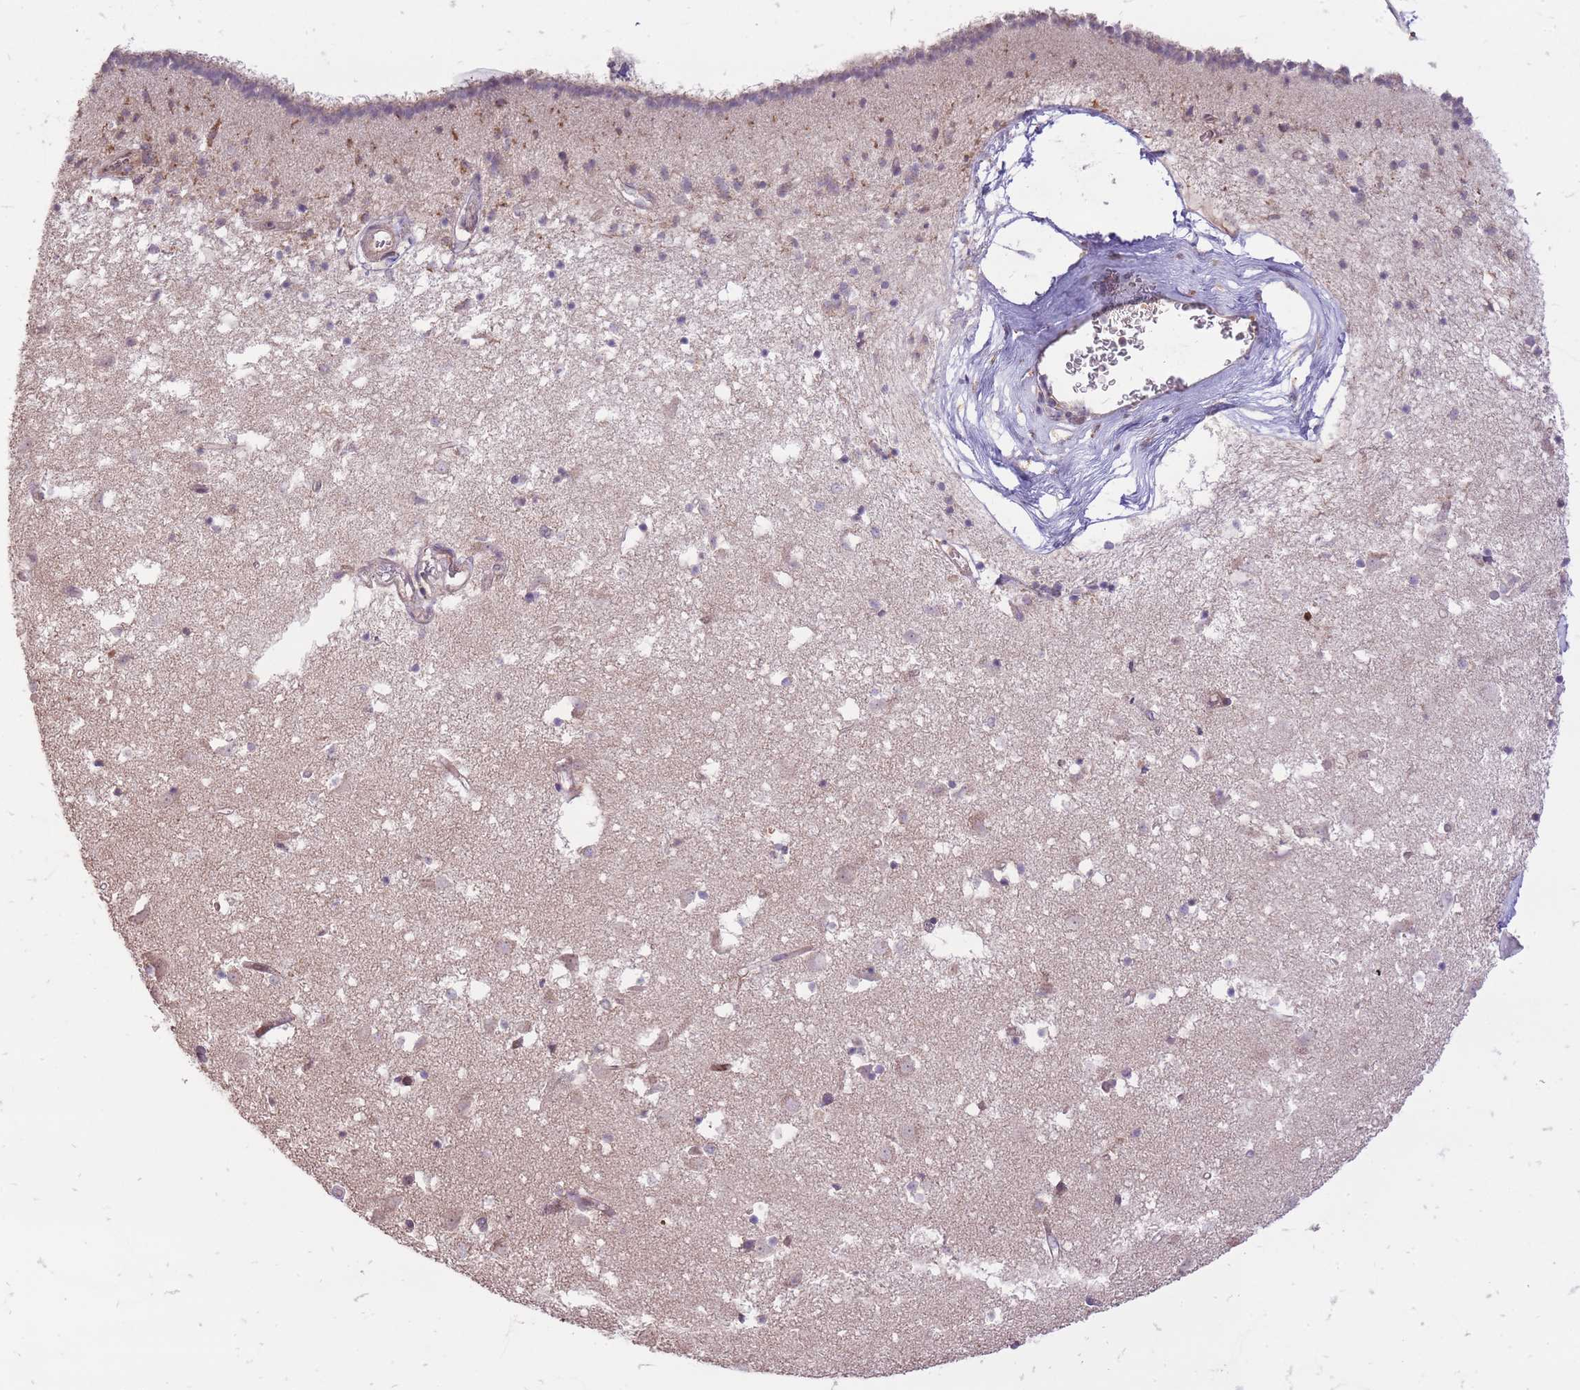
{"staining": {"intensity": "weak", "quantity": "<25%", "location": "cytoplasmic/membranous"}, "tissue": "caudate", "cell_type": "Glial cells", "image_type": "normal", "snomed": [{"axis": "morphology", "description": "Normal tissue, NOS"}, {"axis": "topography", "description": "Lateral ventricle wall"}], "caption": "High power microscopy histopathology image of an IHC photomicrograph of benign caudate, revealing no significant expression in glial cells. (Immunohistochemistry (ihc), brightfield microscopy, high magnification).", "gene": "TET3", "patient": {"sex": "male", "age": 58}}